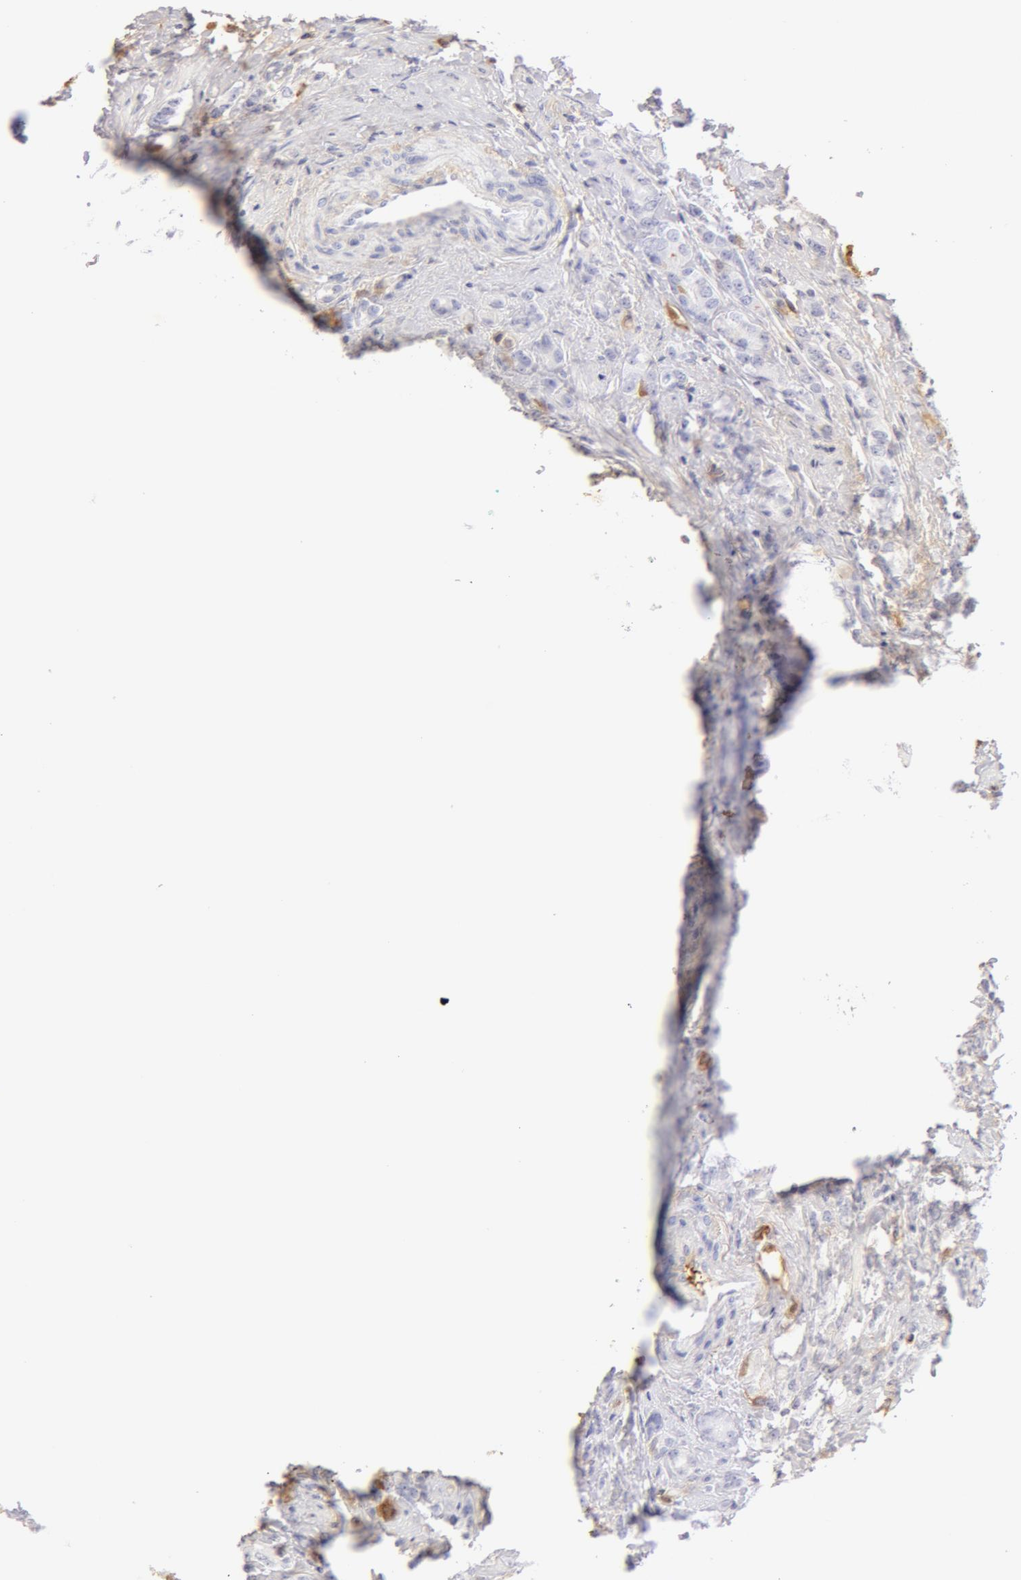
{"staining": {"intensity": "negative", "quantity": "none", "location": "none"}, "tissue": "prostate cancer", "cell_type": "Tumor cells", "image_type": "cancer", "snomed": [{"axis": "morphology", "description": "Adenocarcinoma, Medium grade"}, {"axis": "topography", "description": "Prostate"}], "caption": "High magnification brightfield microscopy of prostate cancer stained with DAB (brown) and counterstained with hematoxylin (blue): tumor cells show no significant positivity. (Brightfield microscopy of DAB immunohistochemistry at high magnification).", "gene": "AHSG", "patient": {"sex": "male", "age": 59}}